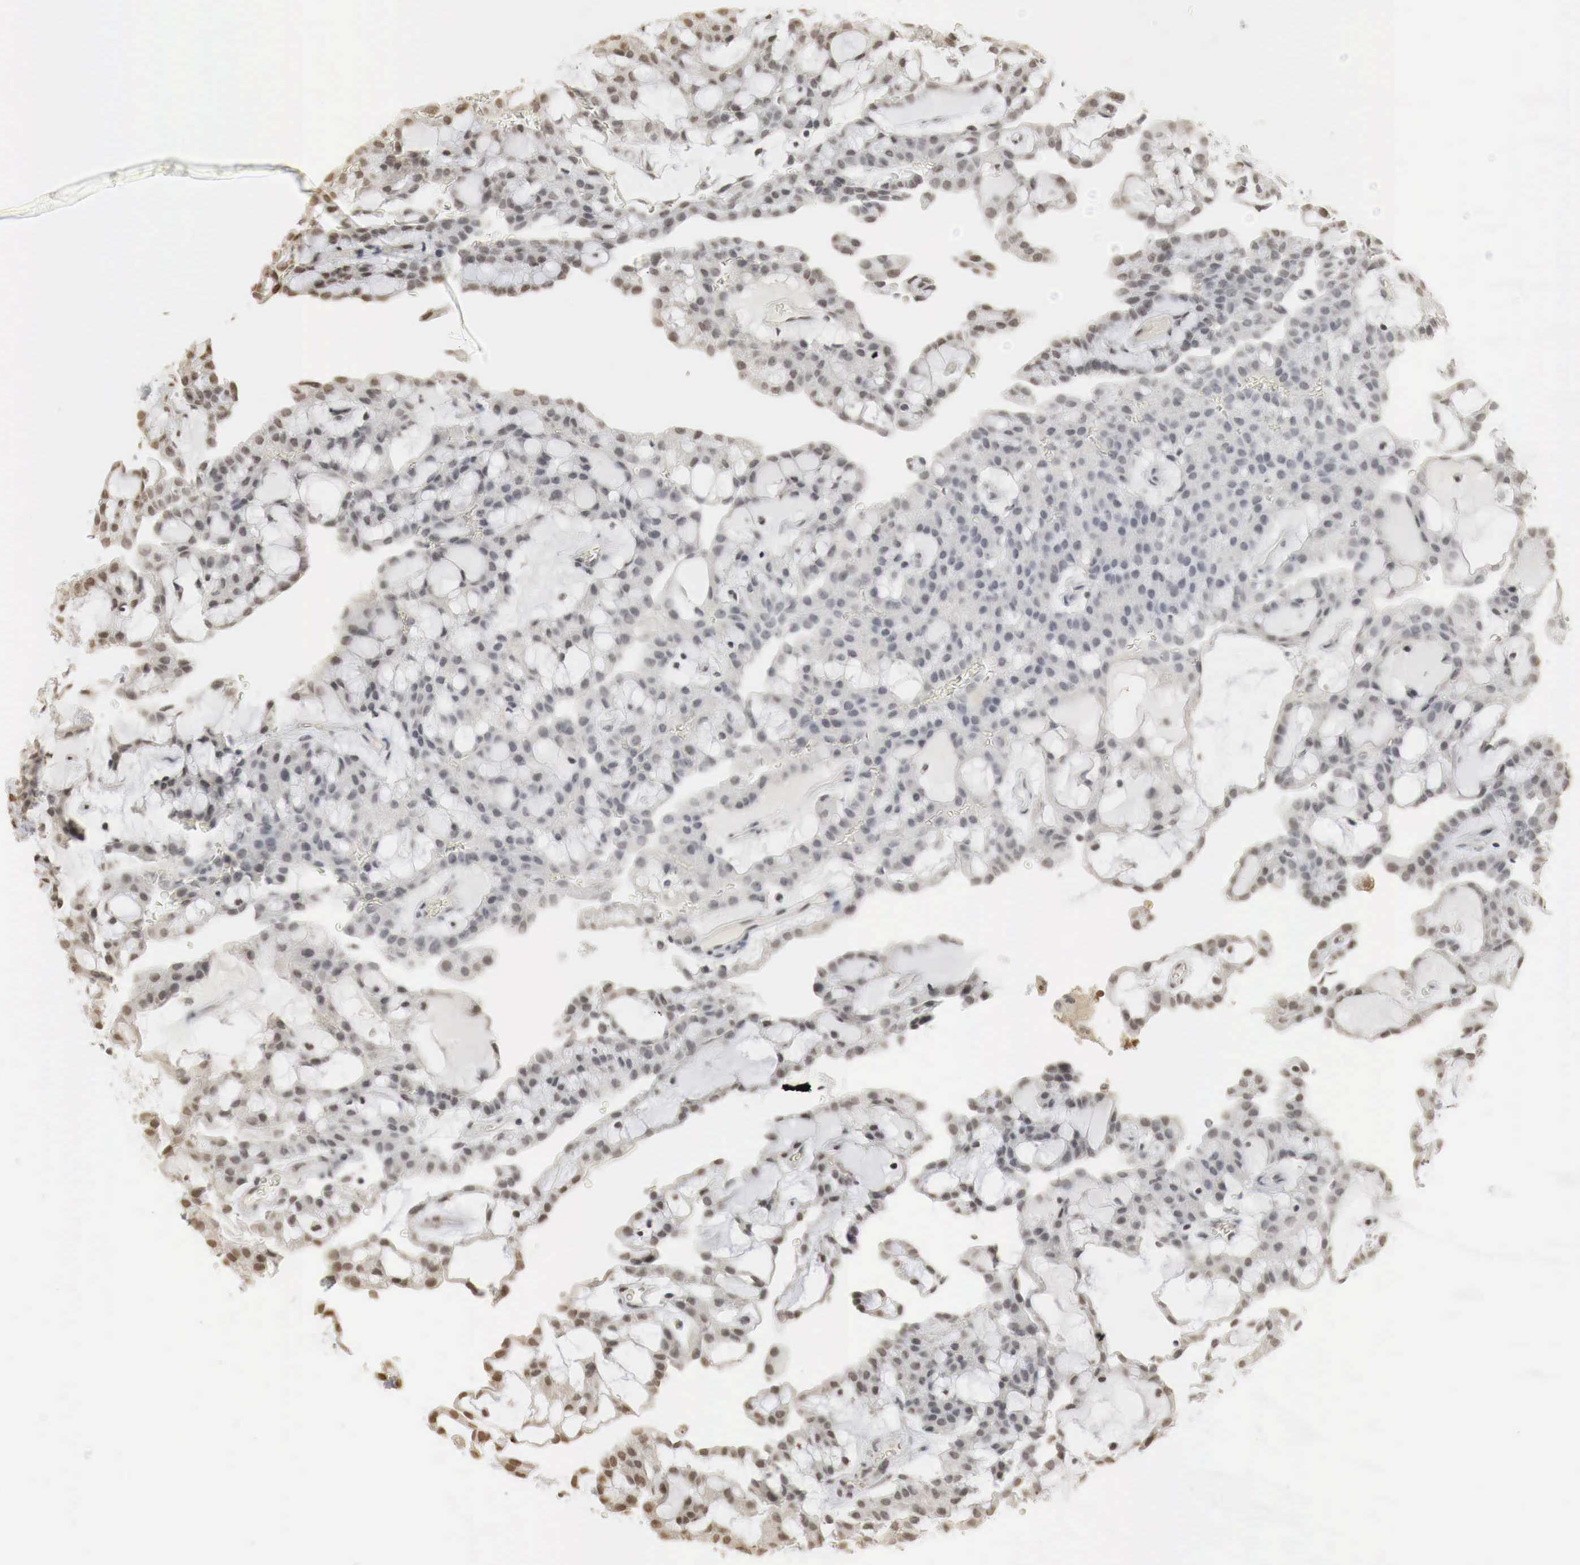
{"staining": {"intensity": "weak", "quantity": "<25%", "location": "nuclear"}, "tissue": "renal cancer", "cell_type": "Tumor cells", "image_type": "cancer", "snomed": [{"axis": "morphology", "description": "Adenocarcinoma, NOS"}, {"axis": "topography", "description": "Kidney"}], "caption": "Tumor cells are negative for brown protein staining in renal cancer (adenocarcinoma). (IHC, brightfield microscopy, high magnification).", "gene": "ERBB4", "patient": {"sex": "male", "age": 63}}